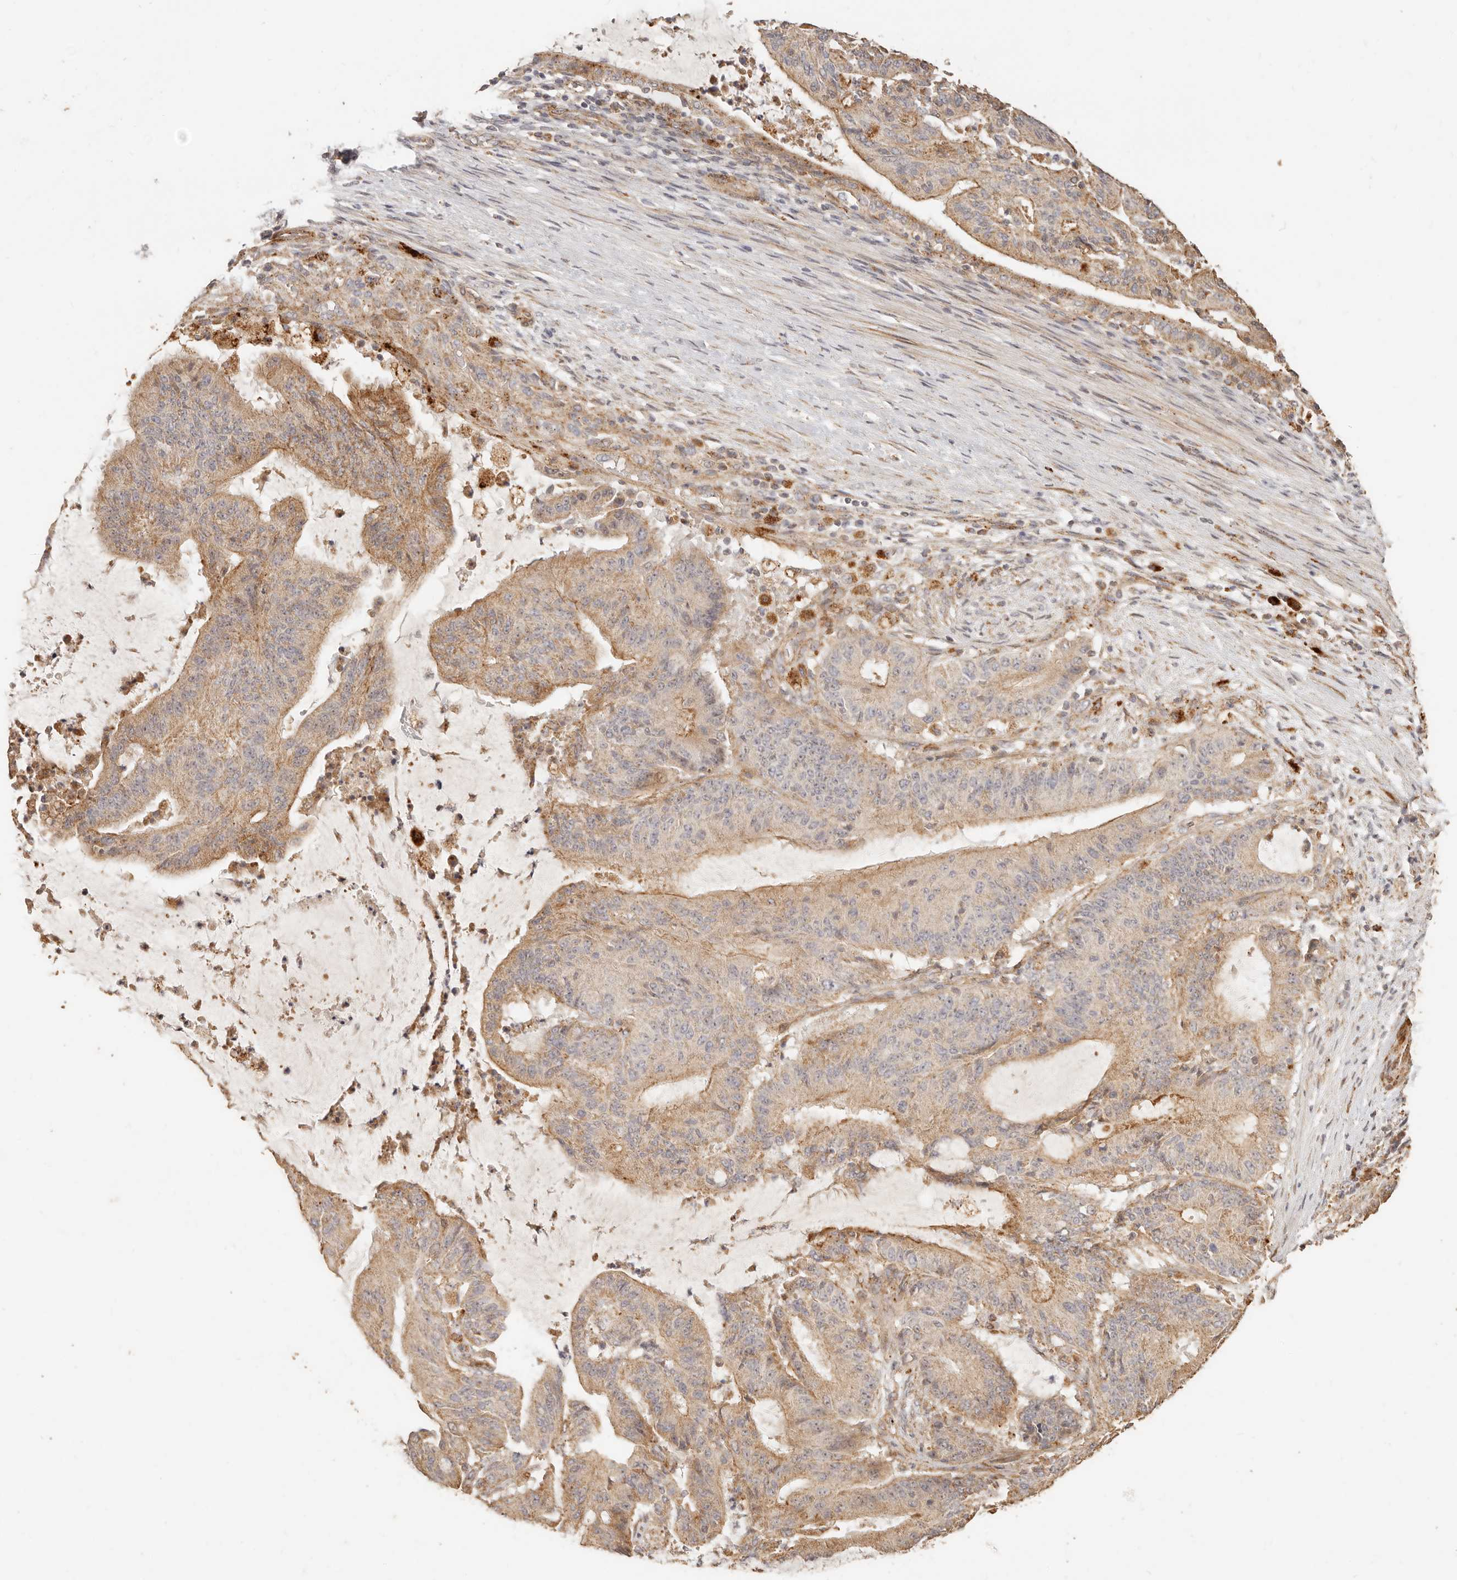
{"staining": {"intensity": "moderate", "quantity": ">75%", "location": "cytoplasmic/membranous"}, "tissue": "liver cancer", "cell_type": "Tumor cells", "image_type": "cancer", "snomed": [{"axis": "morphology", "description": "Normal tissue, NOS"}, {"axis": "morphology", "description": "Cholangiocarcinoma"}, {"axis": "topography", "description": "Liver"}, {"axis": "topography", "description": "Peripheral nerve tissue"}], "caption": "Liver cancer tissue exhibits moderate cytoplasmic/membranous positivity in about >75% of tumor cells", "gene": "PTPN22", "patient": {"sex": "female", "age": 73}}